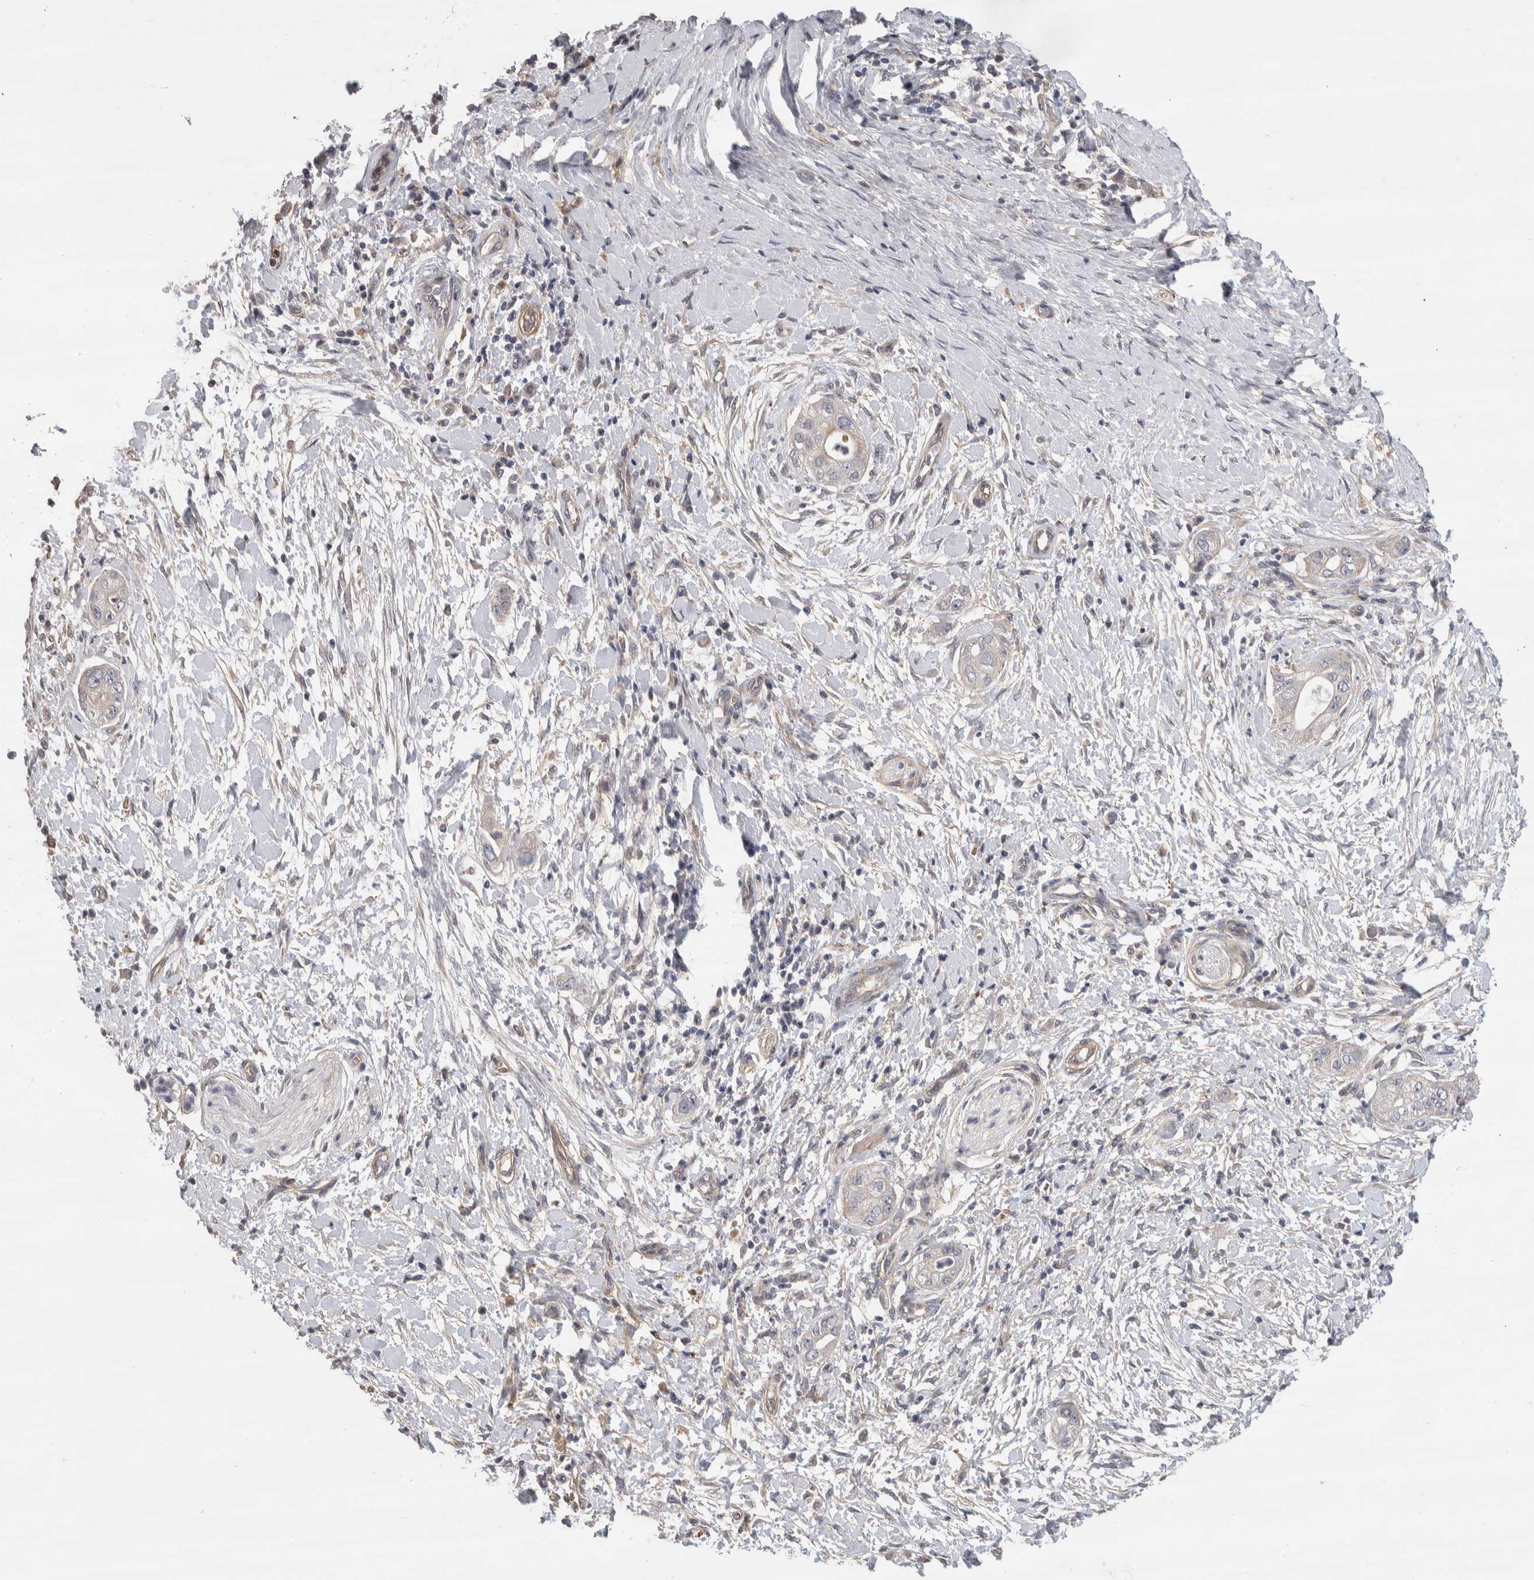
{"staining": {"intensity": "negative", "quantity": "none", "location": "none"}, "tissue": "pancreatic cancer", "cell_type": "Tumor cells", "image_type": "cancer", "snomed": [{"axis": "morphology", "description": "Adenocarcinoma, NOS"}, {"axis": "topography", "description": "Pancreas"}], "caption": "High magnification brightfield microscopy of adenocarcinoma (pancreatic) stained with DAB (3,3'-diaminobenzidine) (brown) and counterstained with hematoxylin (blue): tumor cells show no significant expression. Nuclei are stained in blue.", "gene": "GCNA", "patient": {"sex": "male", "age": 58}}